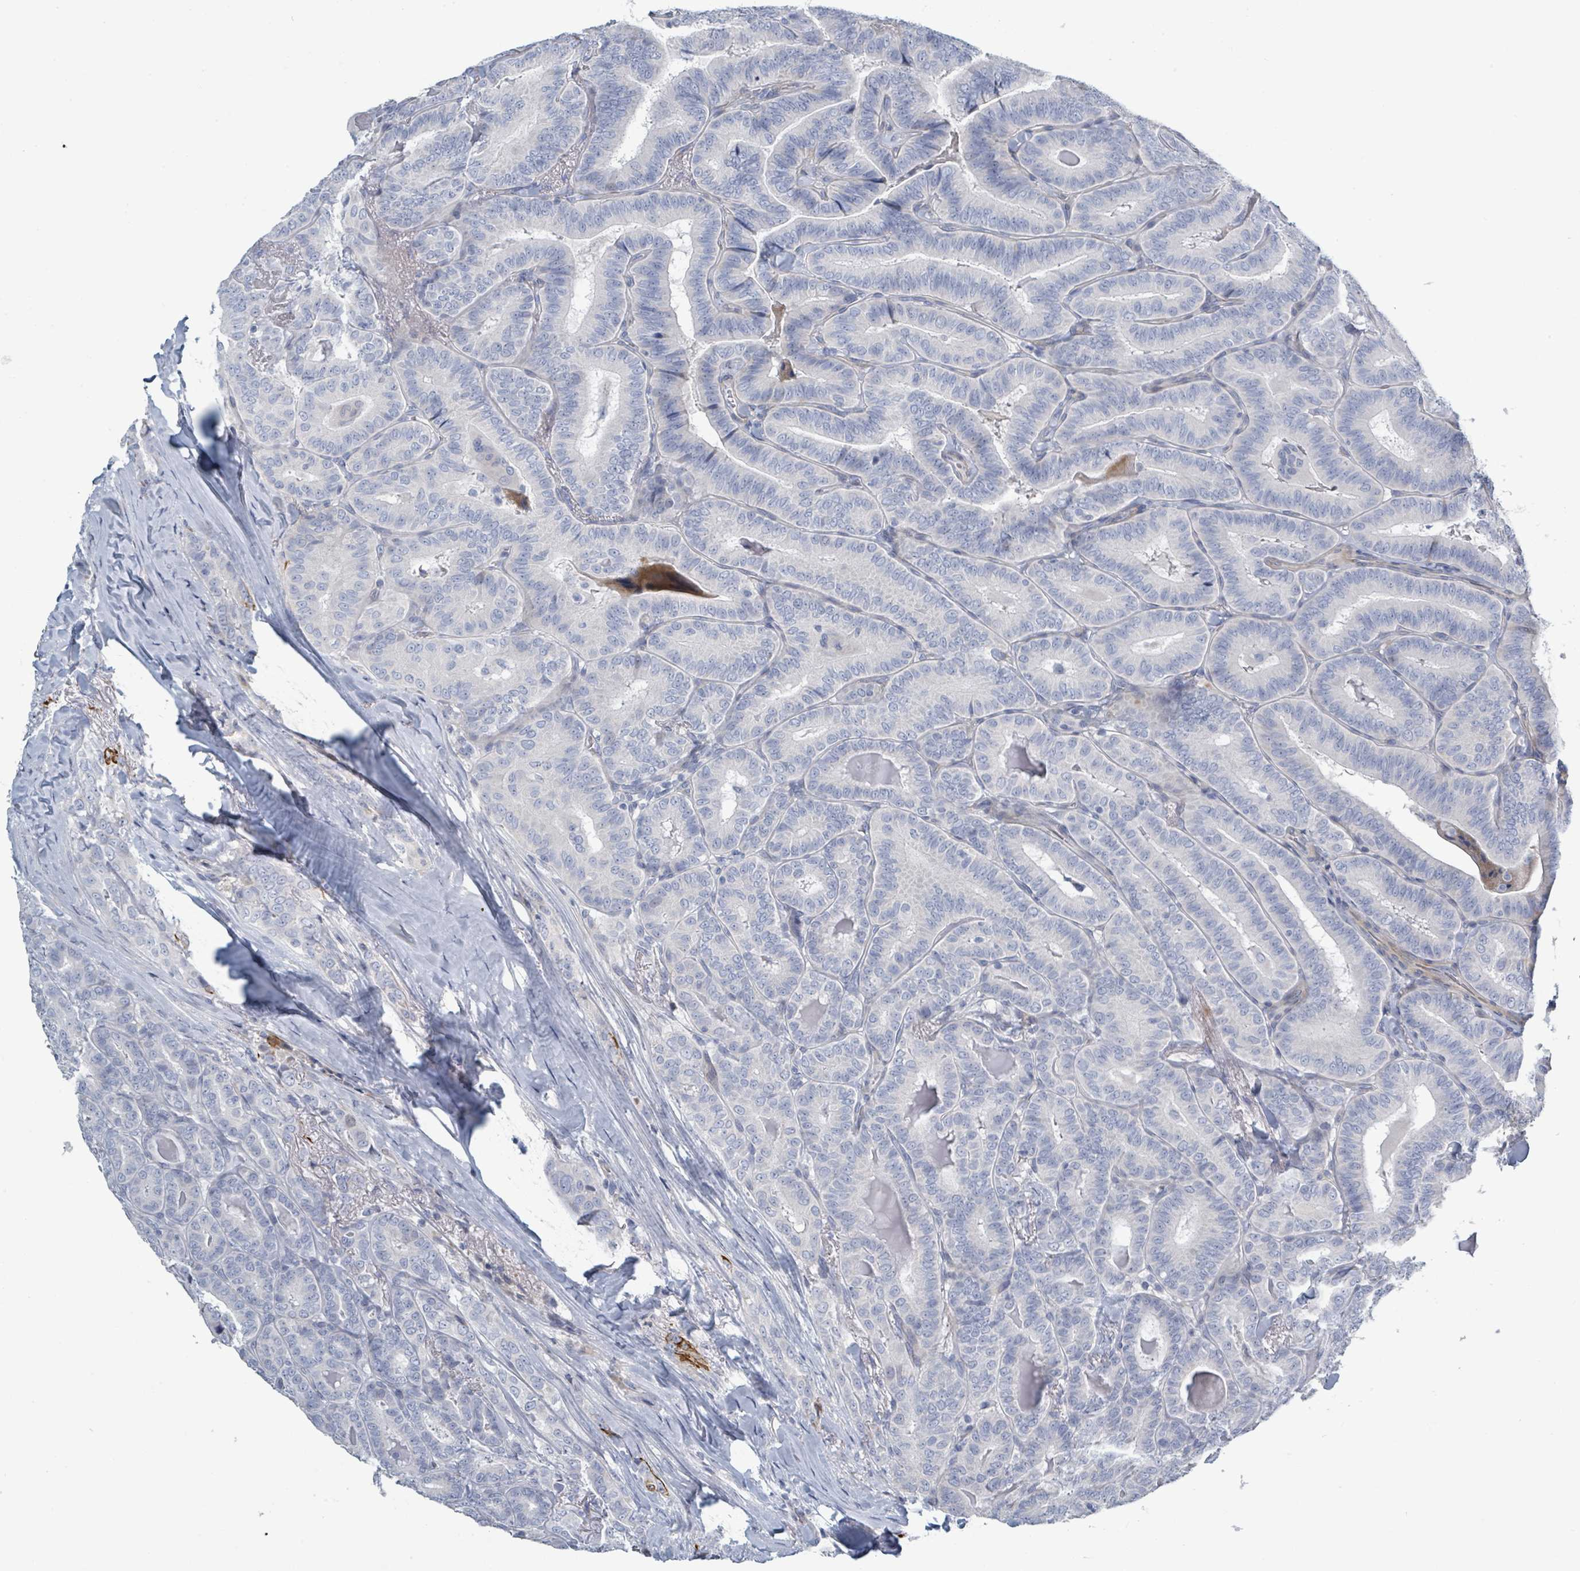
{"staining": {"intensity": "negative", "quantity": "none", "location": "none"}, "tissue": "thyroid cancer", "cell_type": "Tumor cells", "image_type": "cancer", "snomed": [{"axis": "morphology", "description": "Papillary adenocarcinoma, NOS"}, {"axis": "topography", "description": "Thyroid gland"}], "caption": "Histopathology image shows no protein positivity in tumor cells of thyroid cancer (papillary adenocarcinoma) tissue.", "gene": "RAB33B", "patient": {"sex": "male", "age": 61}}